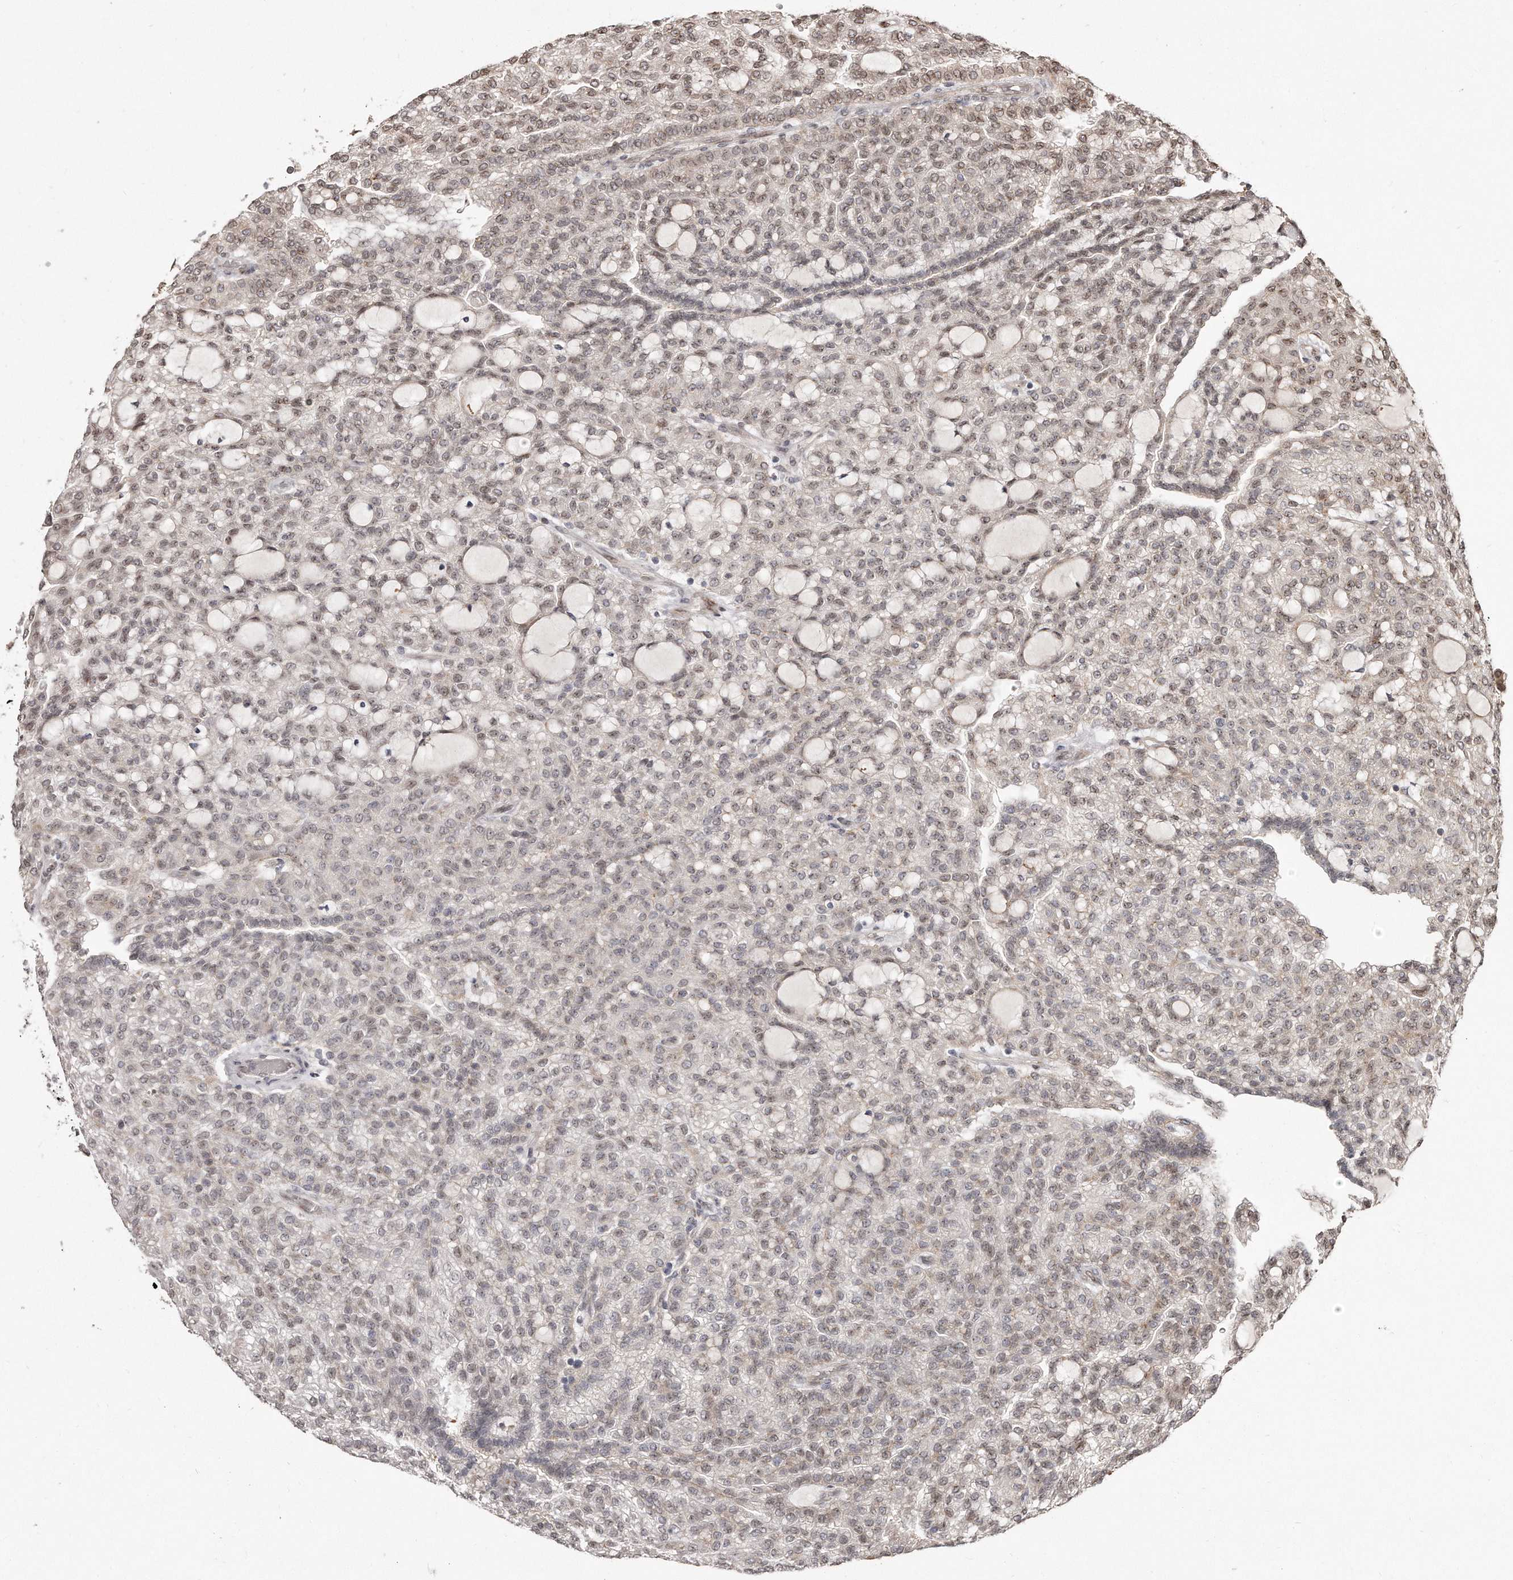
{"staining": {"intensity": "weak", "quantity": ">75%", "location": "cytoplasmic/membranous,nuclear"}, "tissue": "renal cancer", "cell_type": "Tumor cells", "image_type": "cancer", "snomed": [{"axis": "morphology", "description": "Adenocarcinoma, NOS"}, {"axis": "topography", "description": "Kidney"}], "caption": "Immunohistochemistry of renal adenocarcinoma displays low levels of weak cytoplasmic/membranous and nuclear expression in approximately >75% of tumor cells.", "gene": "HASPIN", "patient": {"sex": "male", "age": 63}}